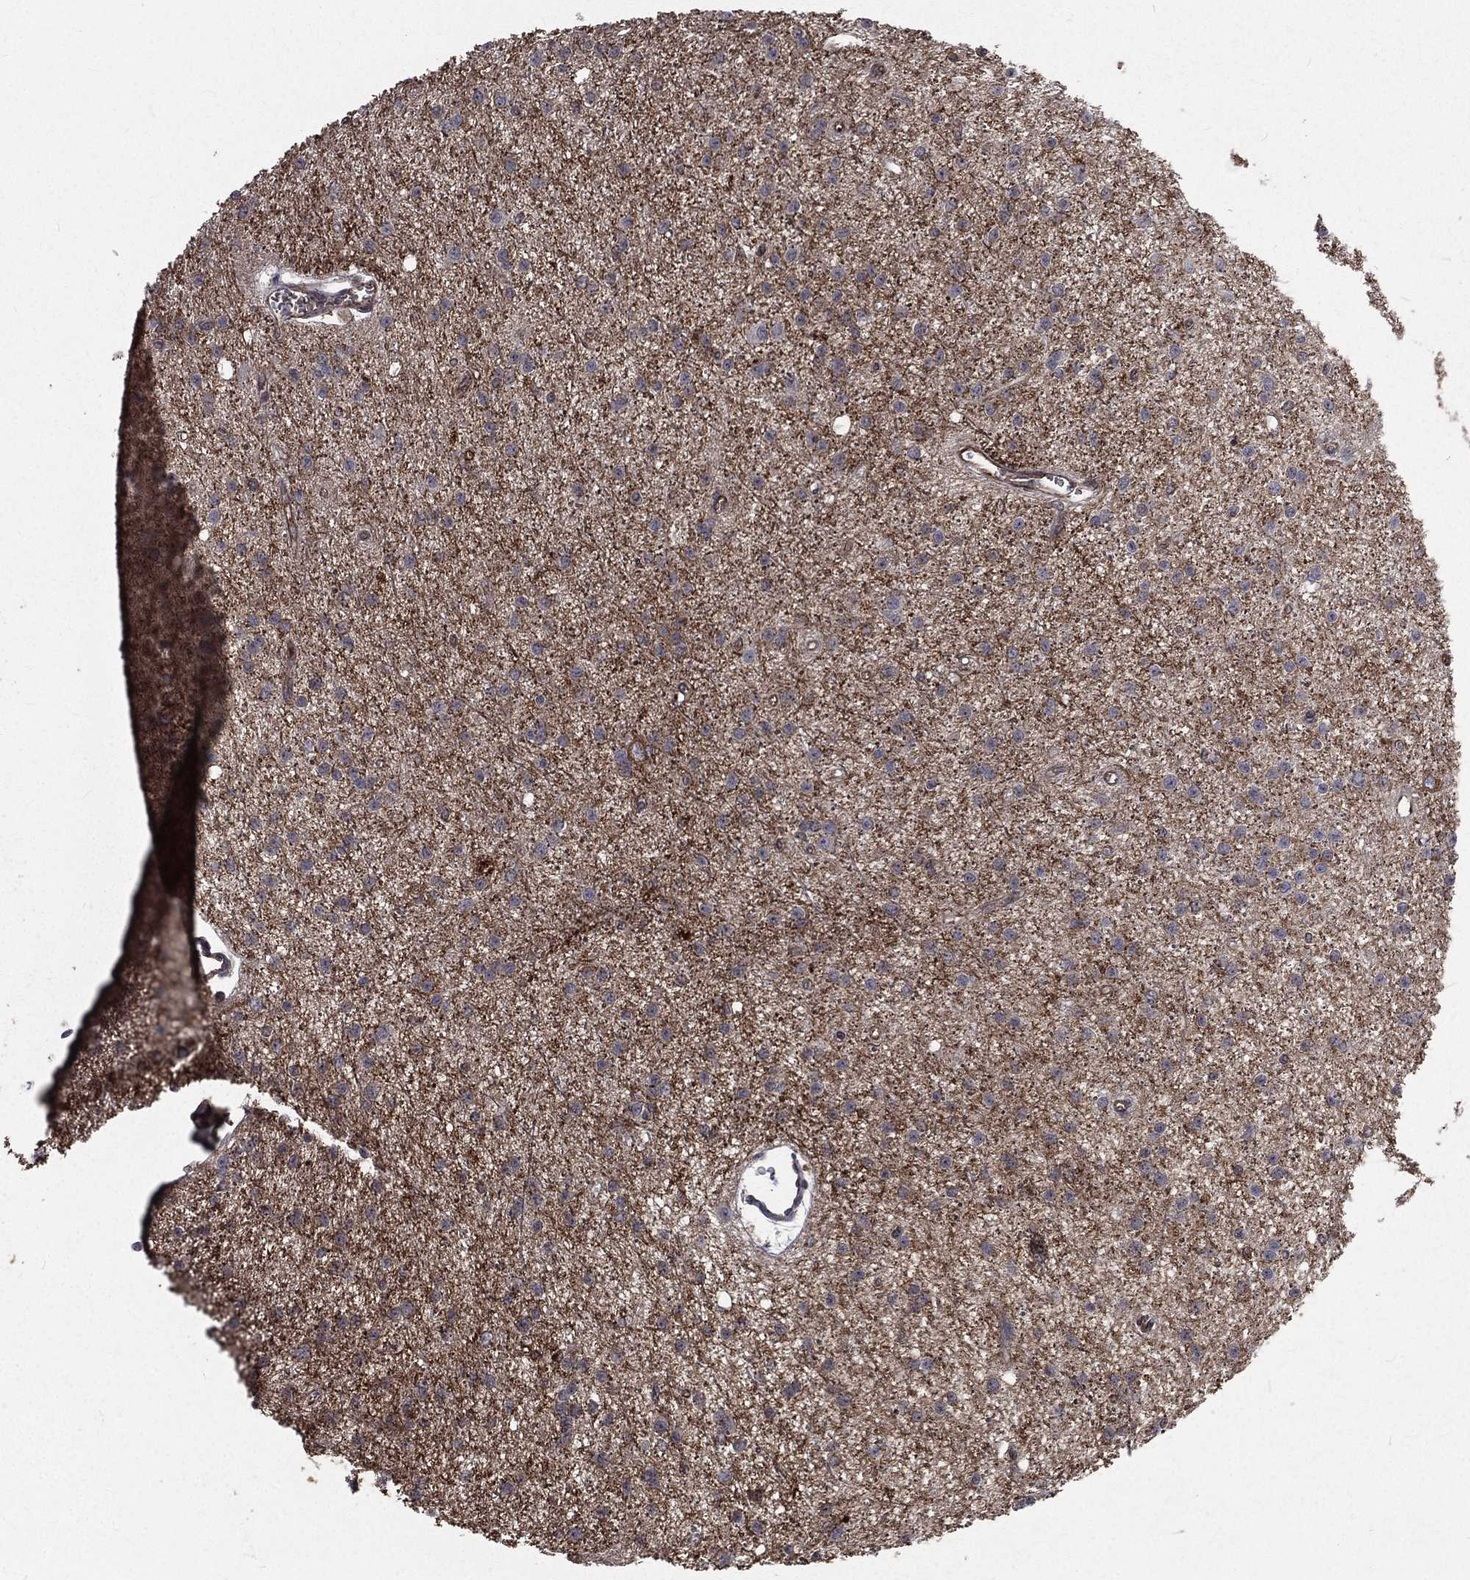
{"staining": {"intensity": "moderate", "quantity": "25%-75%", "location": "cytoplasmic/membranous"}, "tissue": "glioma", "cell_type": "Tumor cells", "image_type": "cancer", "snomed": [{"axis": "morphology", "description": "Glioma, malignant, Low grade"}, {"axis": "topography", "description": "Brain"}], "caption": "Protein staining reveals moderate cytoplasmic/membranous expression in approximately 25%-75% of tumor cells in glioma.", "gene": "BASP1", "patient": {"sex": "male", "age": 27}}